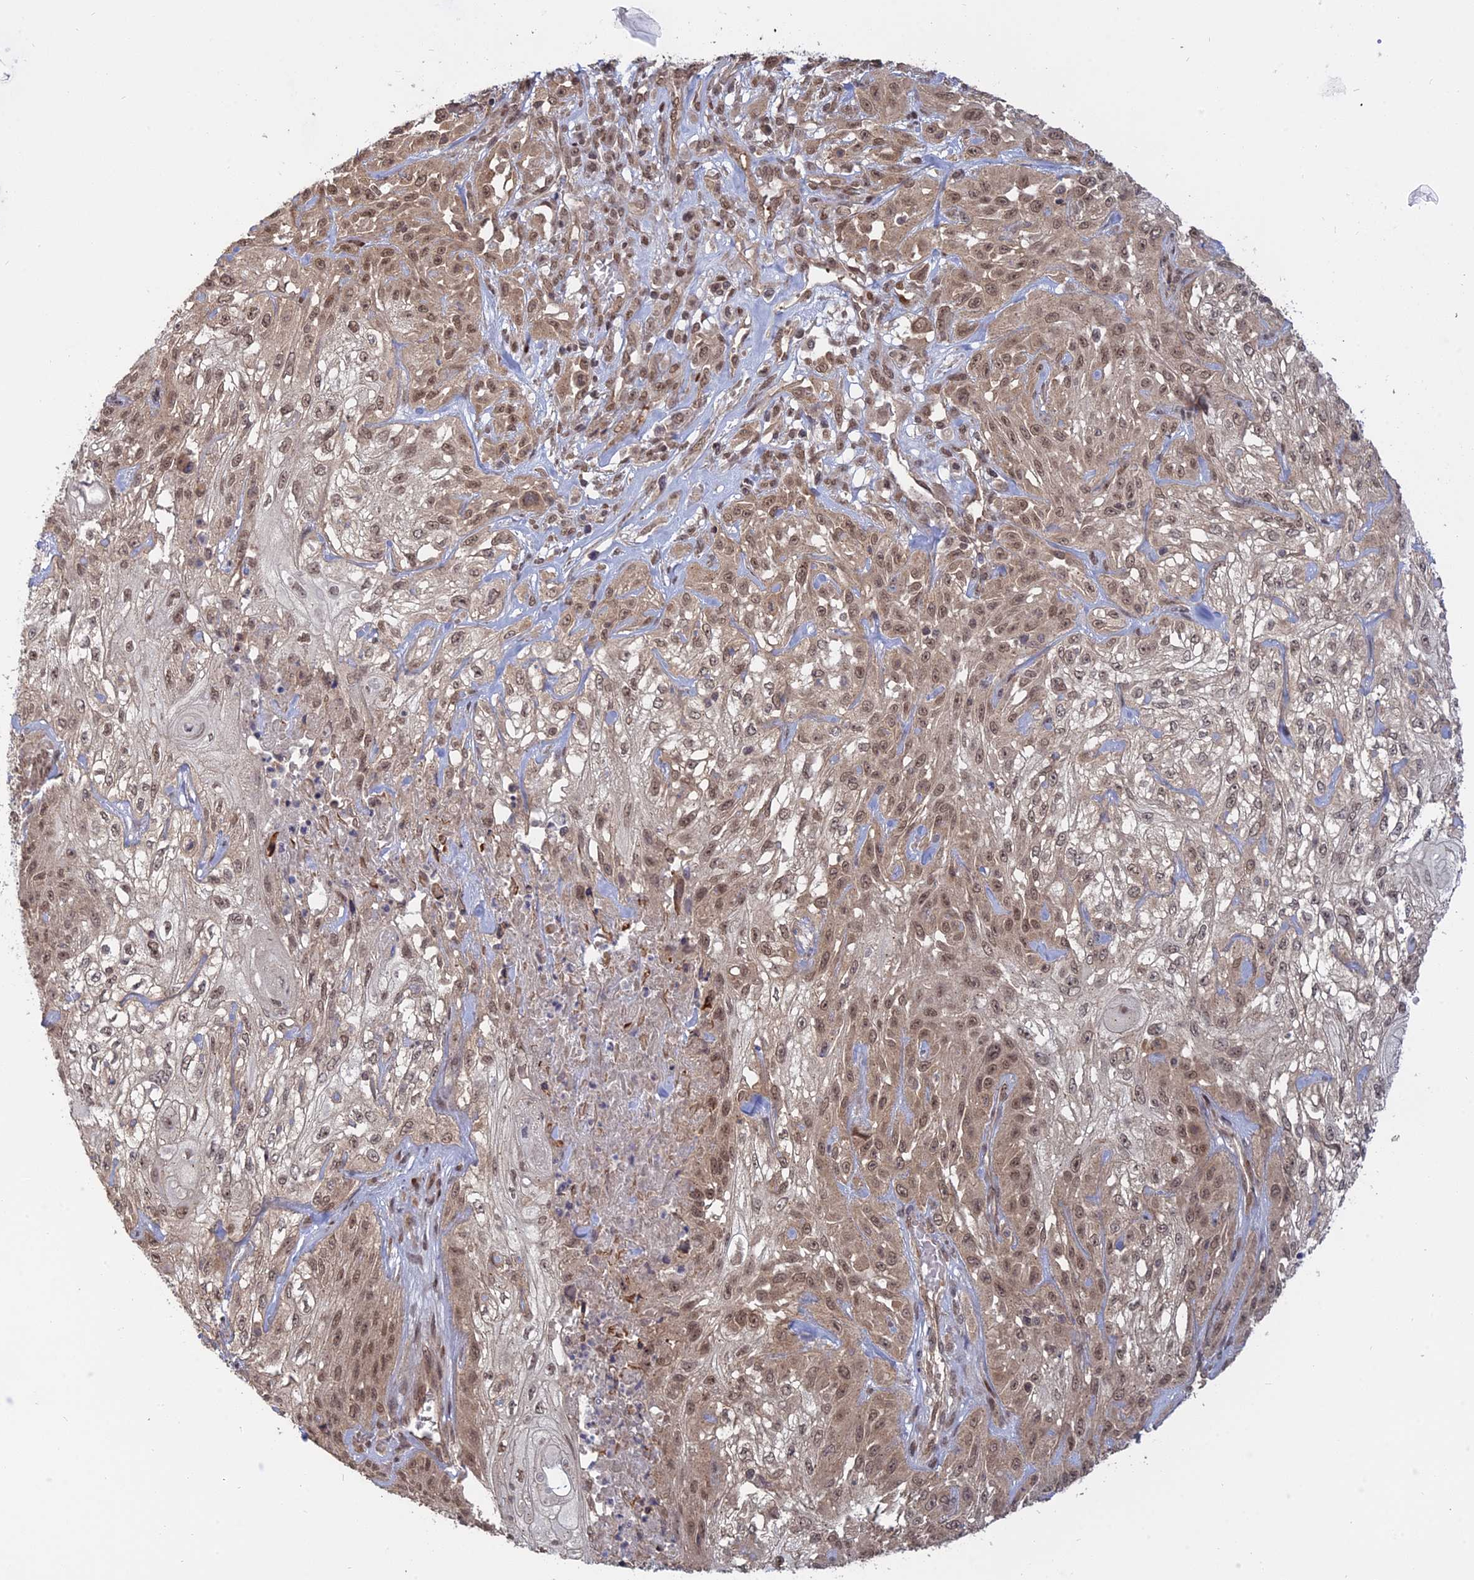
{"staining": {"intensity": "moderate", "quantity": "25%-75%", "location": "nuclear"}, "tissue": "skin cancer", "cell_type": "Tumor cells", "image_type": "cancer", "snomed": [{"axis": "morphology", "description": "Squamous cell carcinoma, NOS"}, {"axis": "morphology", "description": "Squamous cell carcinoma, metastatic, NOS"}, {"axis": "topography", "description": "Skin"}, {"axis": "topography", "description": "Lymph node"}], "caption": "Immunohistochemical staining of skin cancer (squamous cell carcinoma) shows moderate nuclear protein expression in approximately 25%-75% of tumor cells.", "gene": "PKIG", "patient": {"sex": "male", "age": 75}}